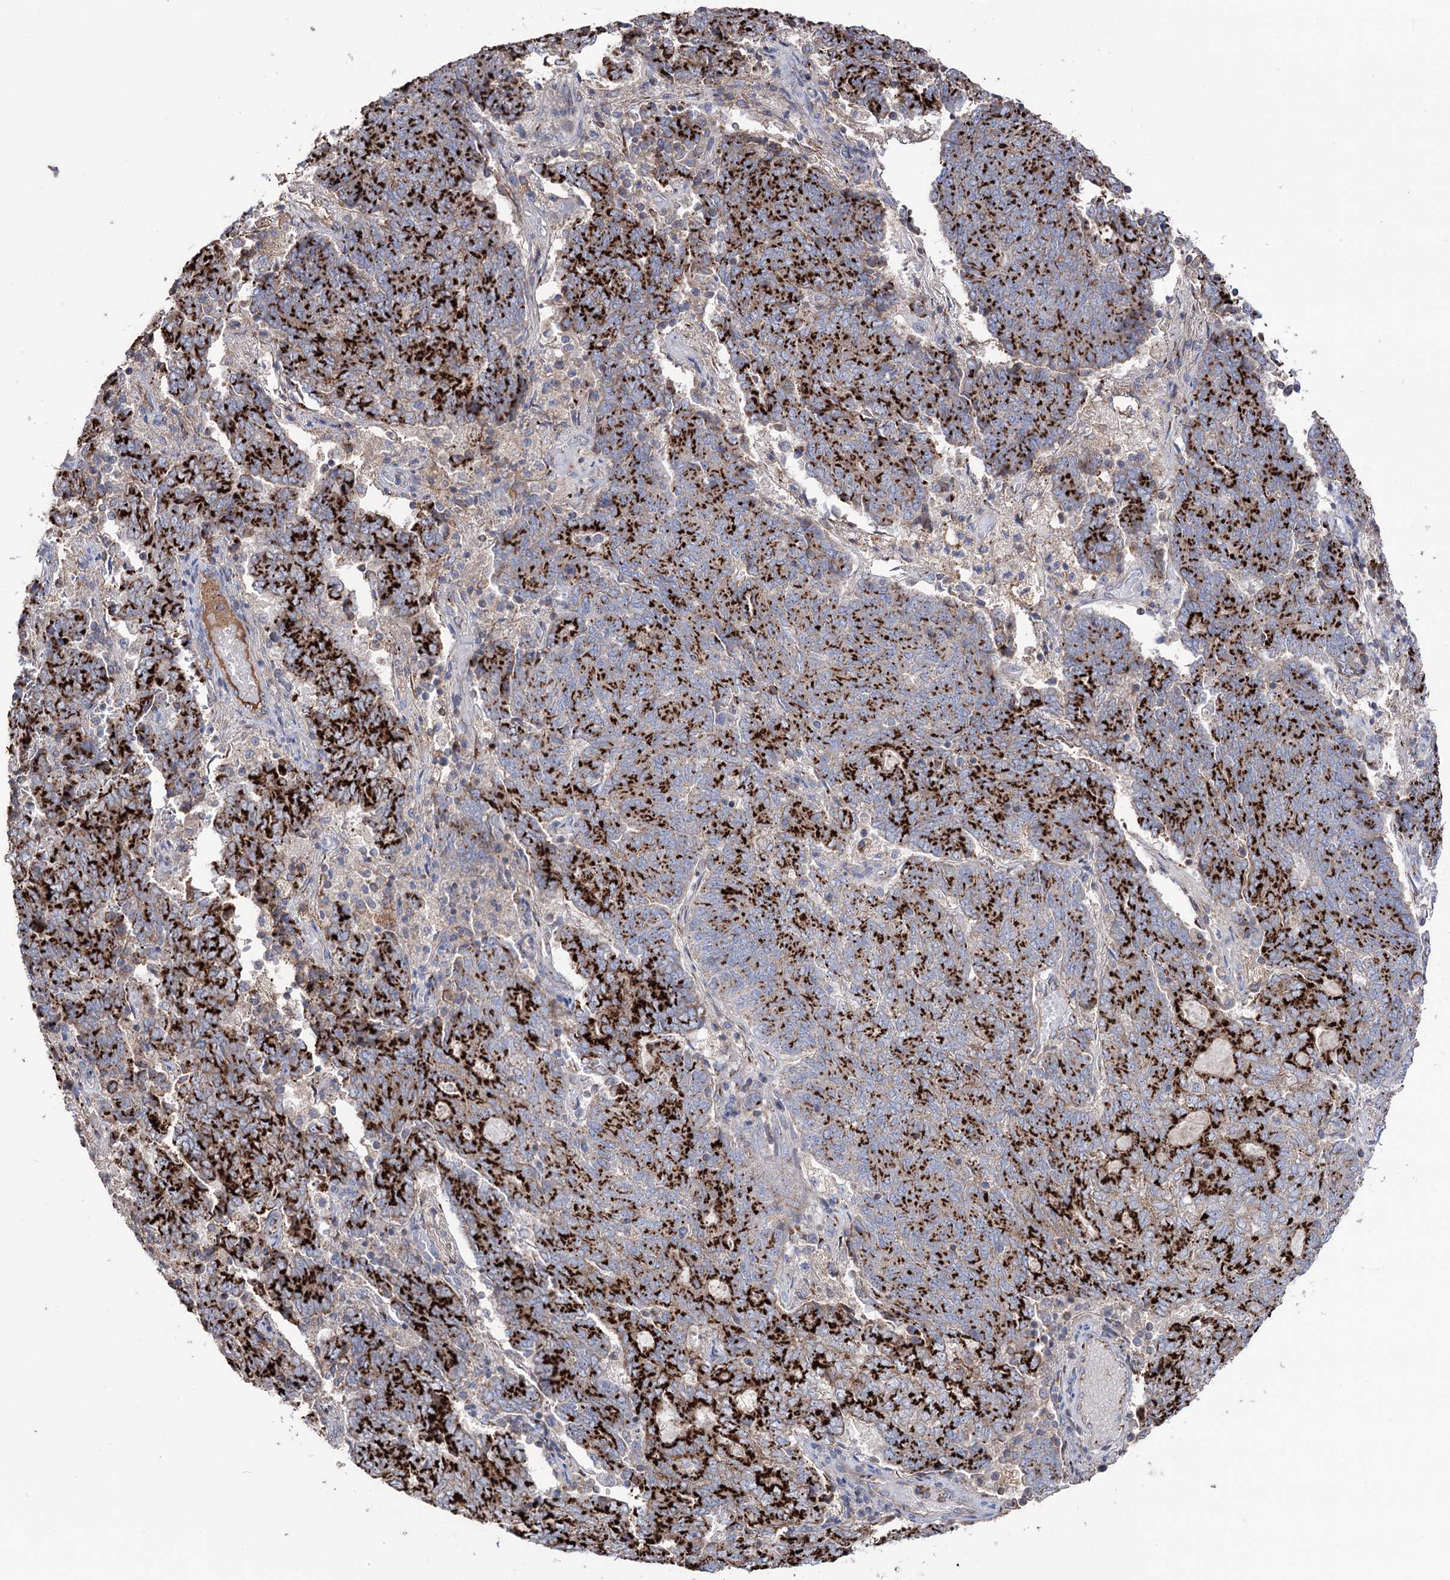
{"staining": {"intensity": "strong", "quantity": ">75%", "location": "cytoplasmic/membranous"}, "tissue": "endometrial cancer", "cell_type": "Tumor cells", "image_type": "cancer", "snomed": [{"axis": "morphology", "description": "Adenocarcinoma, NOS"}, {"axis": "topography", "description": "Endometrium"}], "caption": "Immunohistochemical staining of endometrial adenocarcinoma exhibits high levels of strong cytoplasmic/membranous positivity in about >75% of tumor cells.", "gene": "ARHGAP20", "patient": {"sex": "female", "age": 80}}